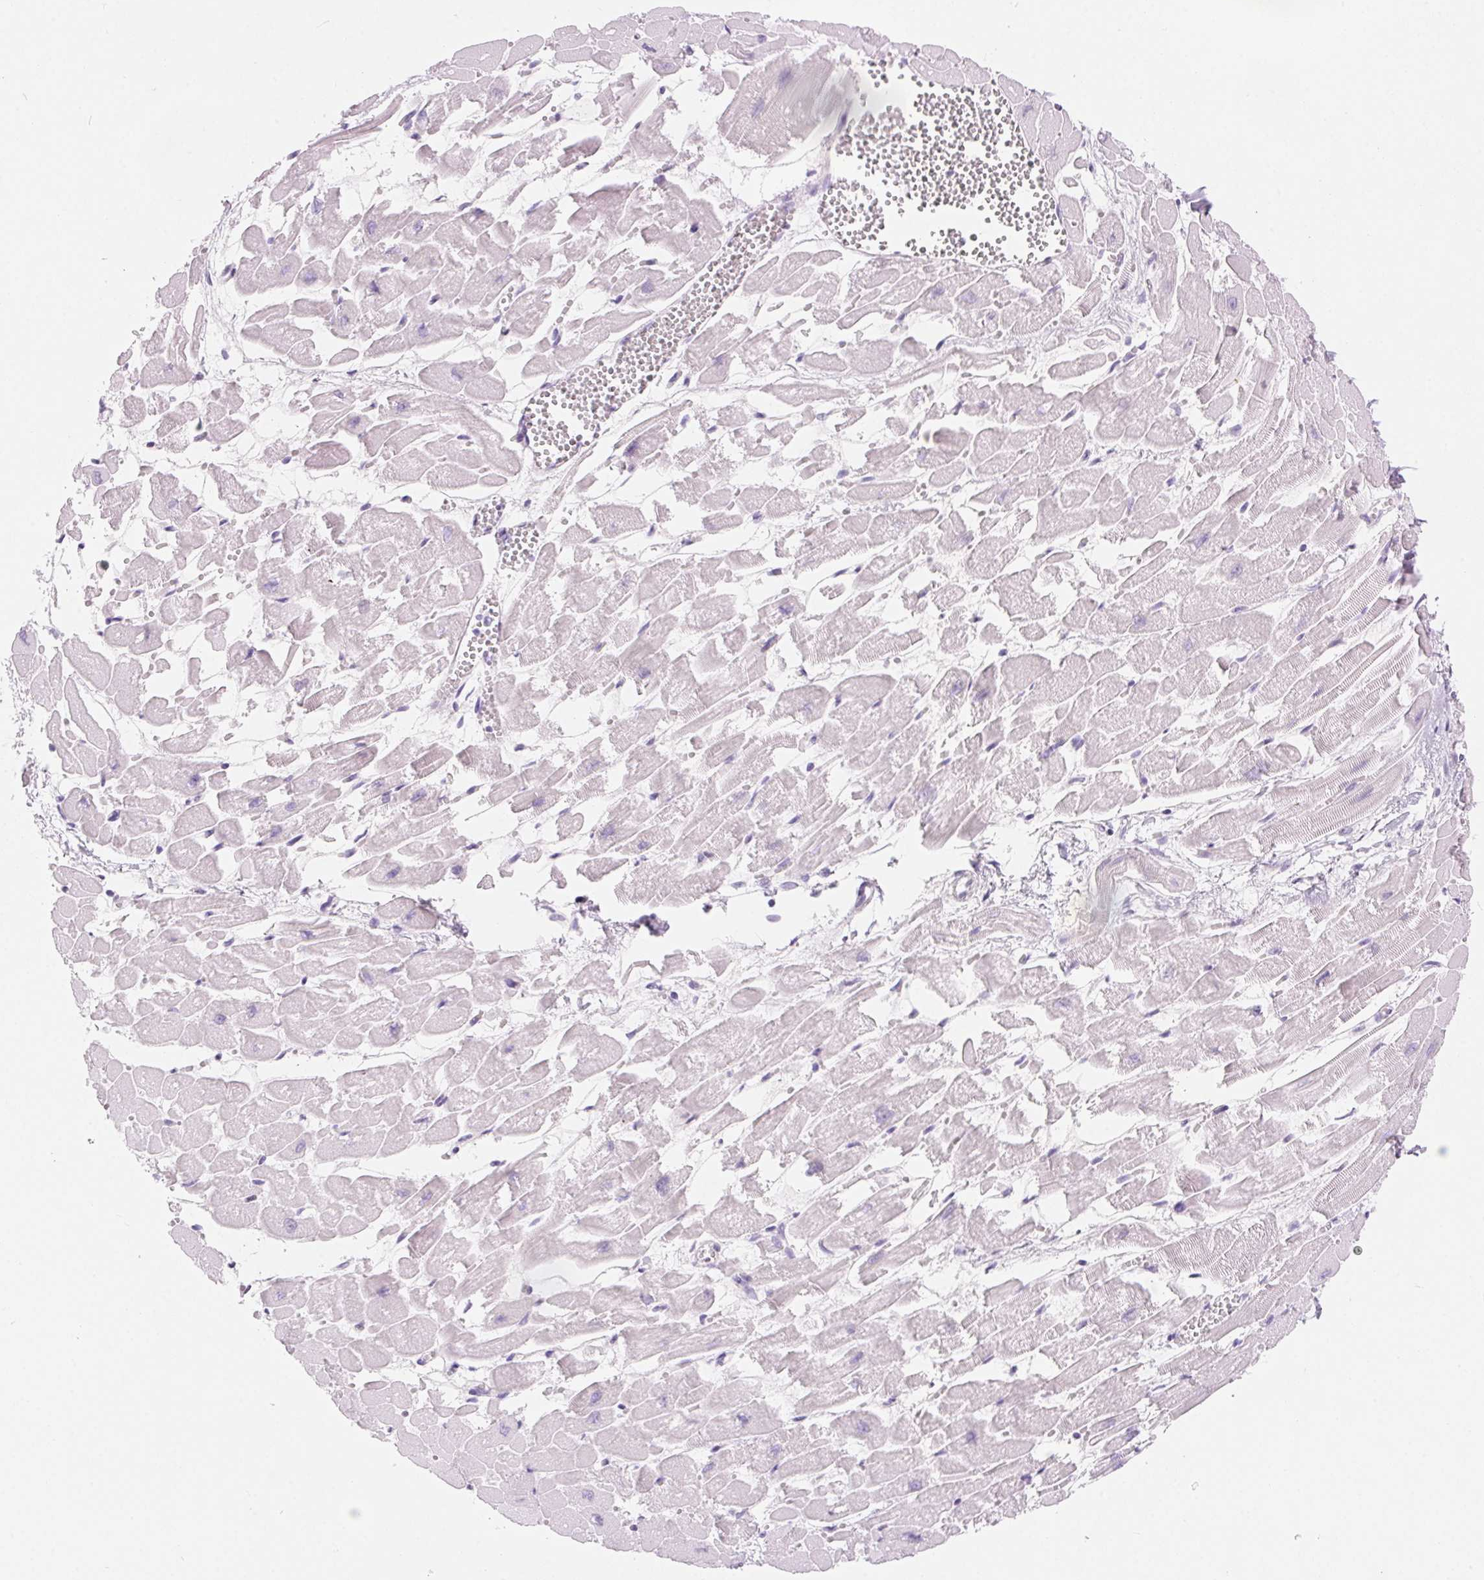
{"staining": {"intensity": "negative", "quantity": "none", "location": "none"}, "tissue": "heart muscle", "cell_type": "Cardiomyocytes", "image_type": "normal", "snomed": [{"axis": "morphology", "description": "Normal tissue, NOS"}, {"axis": "topography", "description": "Heart"}], "caption": "Immunohistochemistry (IHC) of unremarkable human heart muscle demonstrates no expression in cardiomyocytes. (DAB immunohistochemistry with hematoxylin counter stain).", "gene": "CLDN16", "patient": {"sex": "female", "age": 52}}